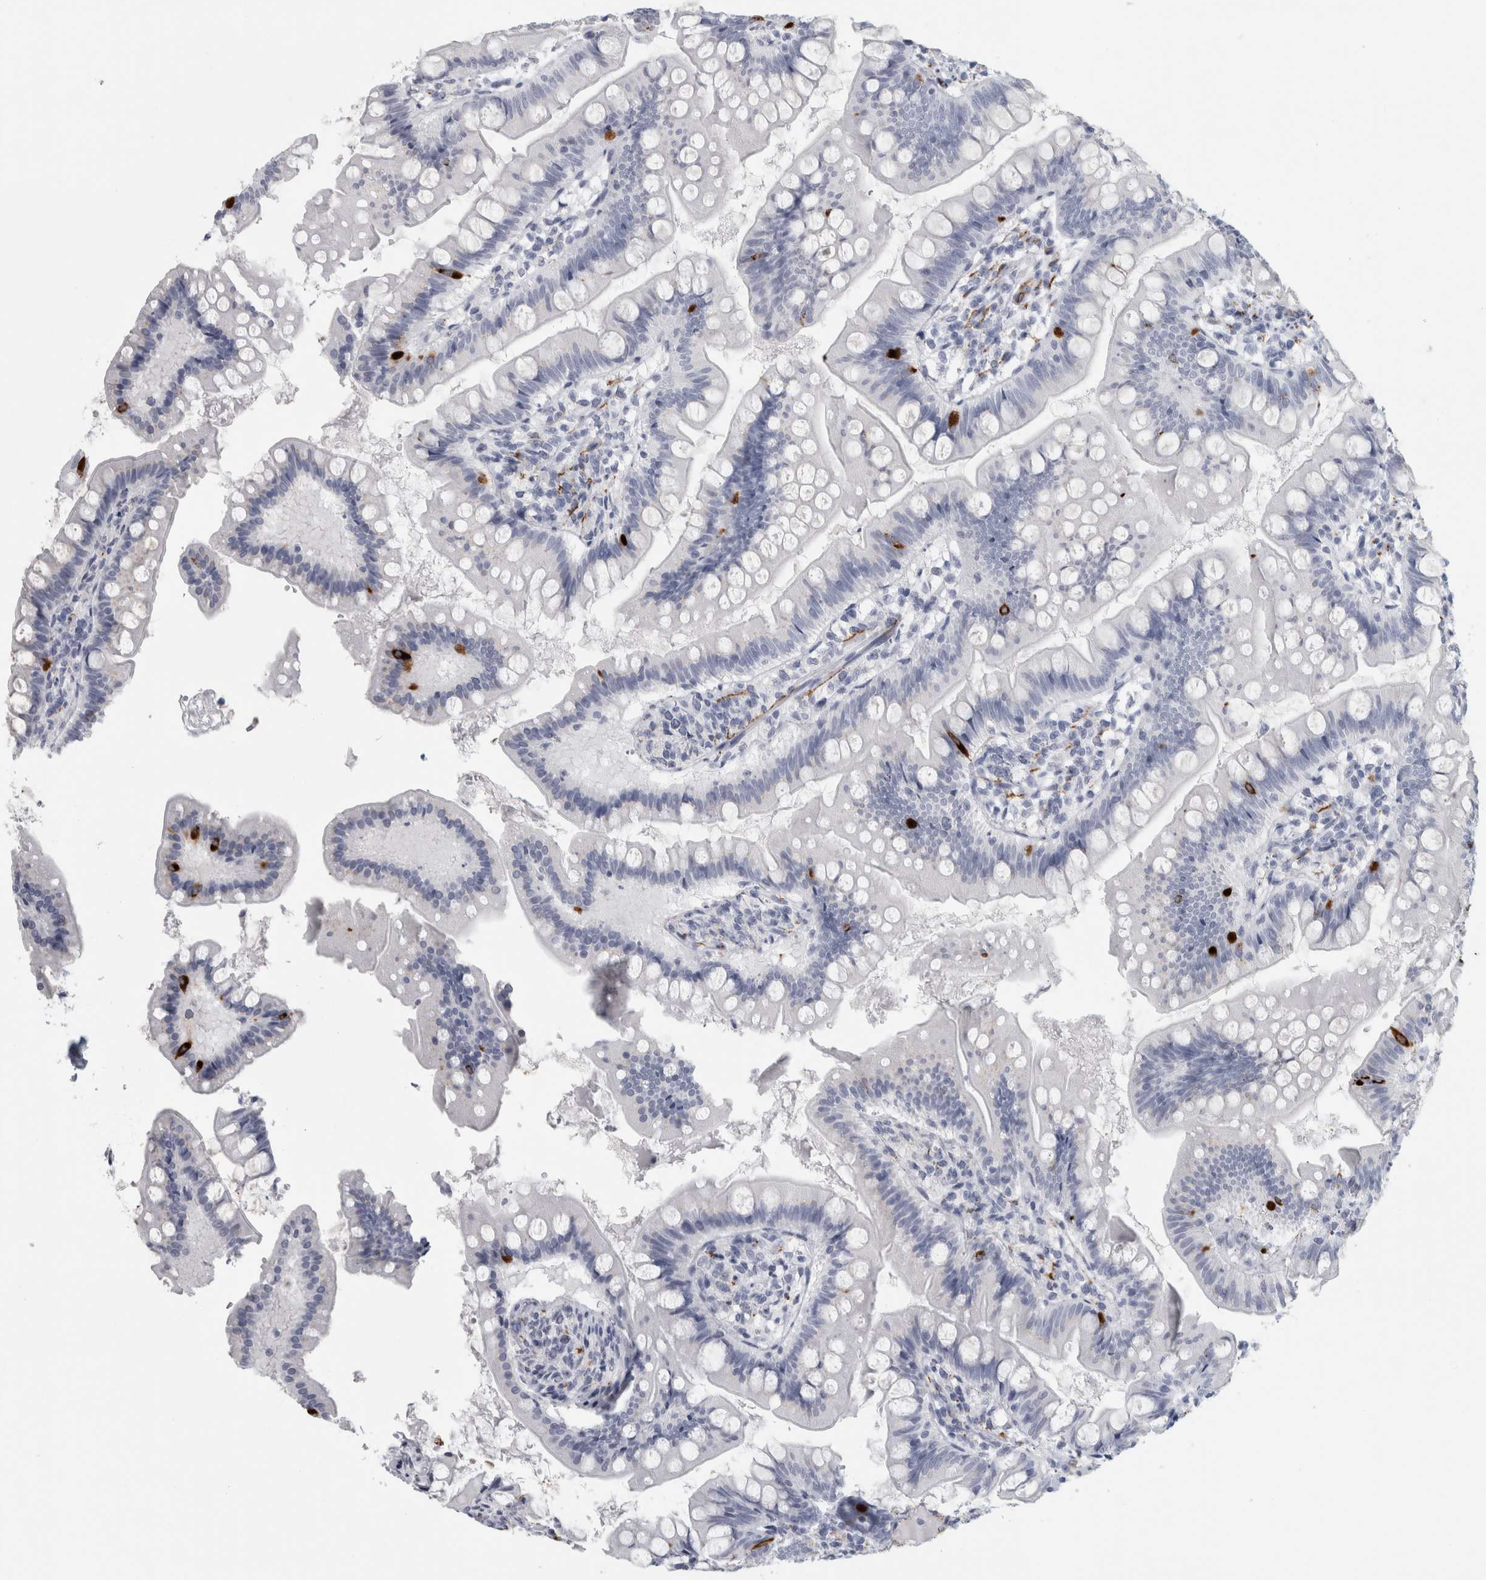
{"staining": {"intensity": "strong", "quantity": "<25%", "location": "cytoplasmic/membranous"}, "tissue": "small intestine", "cell_type": "Glandular cells", "image_type": "normal", "snomed": [{"axis": "morphology", "description": "Normal tissue, NOS"}, {"axis": "topography", "description": "Small intestine"}], "caption": "An IHC histopathology image of unremarkable tissue is shown. Protein staining in brown highlights strong cytoplasmic/membranous positivity in small intestine within glandular cells.", "gene": "CPE", "patient": {"sex": "male", "age": 7}}